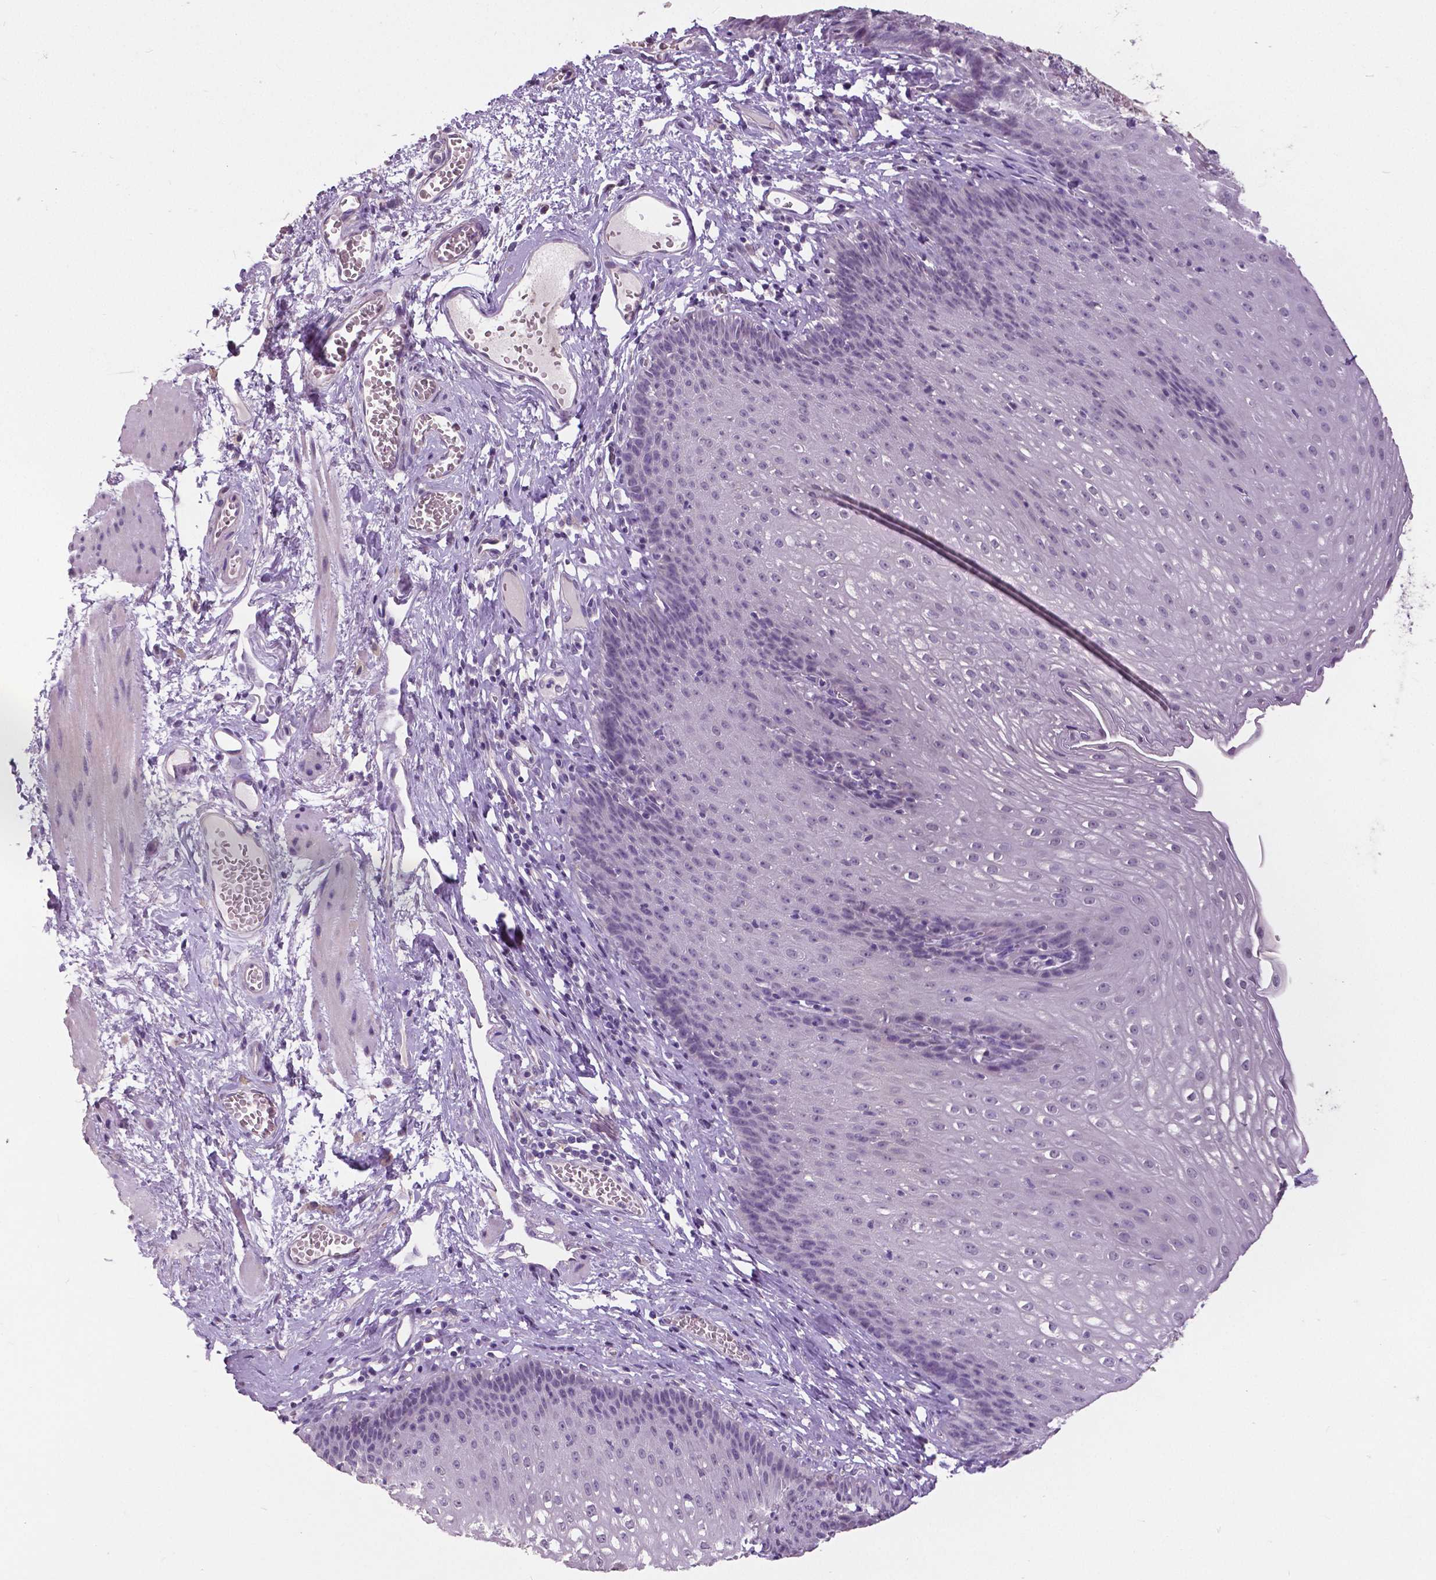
{"staining": {"intensity": "negative", "quantity": "none", "location": "none"}, "tissue": "esophagus", "cell_type": "Squamous epithelial cells", "image_type": "normal", "snomed": [{"axis": "morphology", "description": "Normal tissue, NOS"}, {"axis": "topography", "description": "Esophagus"}], "caption": "The IHC micrograph has no significant positivity in squamous epithelial cells of esophagus. (DAB immunohistochemistry (IHC), high magnification).", "gene": "FOXA1", "patient": {"sex": "male", "age": 72}}